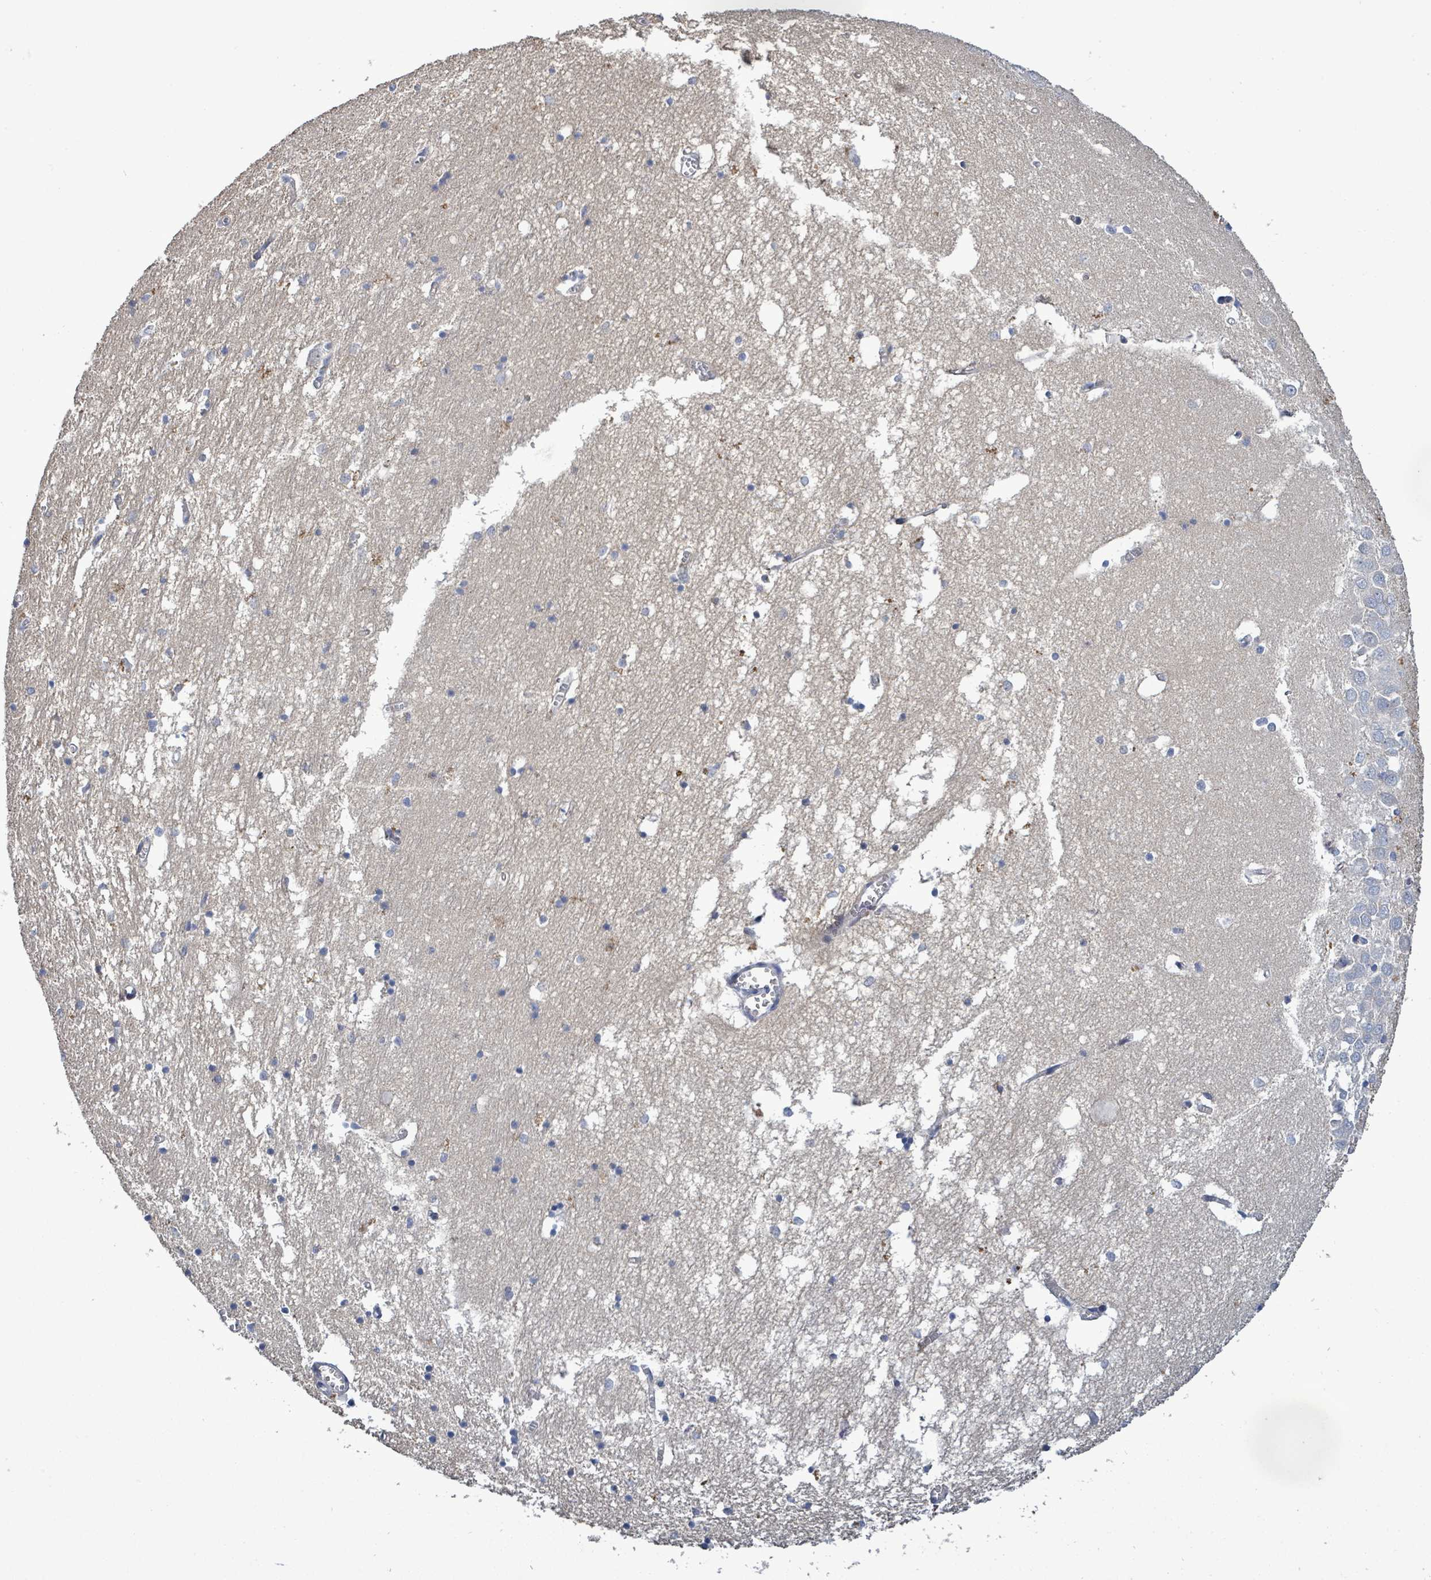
{"staining": {"intensity": "negative", "quantity": "none", "location": "none"}, "tissue": "hippocampus", "cell_type": "Glial cells", "image_type": "normal", "snomed": [{"axis": "morphology", "description": "Normal tissue, NOS"}, {"axis": "topography", "description": "Hippocampus"}], "caption": "A high-resolution image shows IHC staining of unremarkable hippocampus, which reveals no significant expression in glial cells. Nuclei are stained in blue.", "gene": "HRAS", "patient": {"sex": "male", "age": 70}}